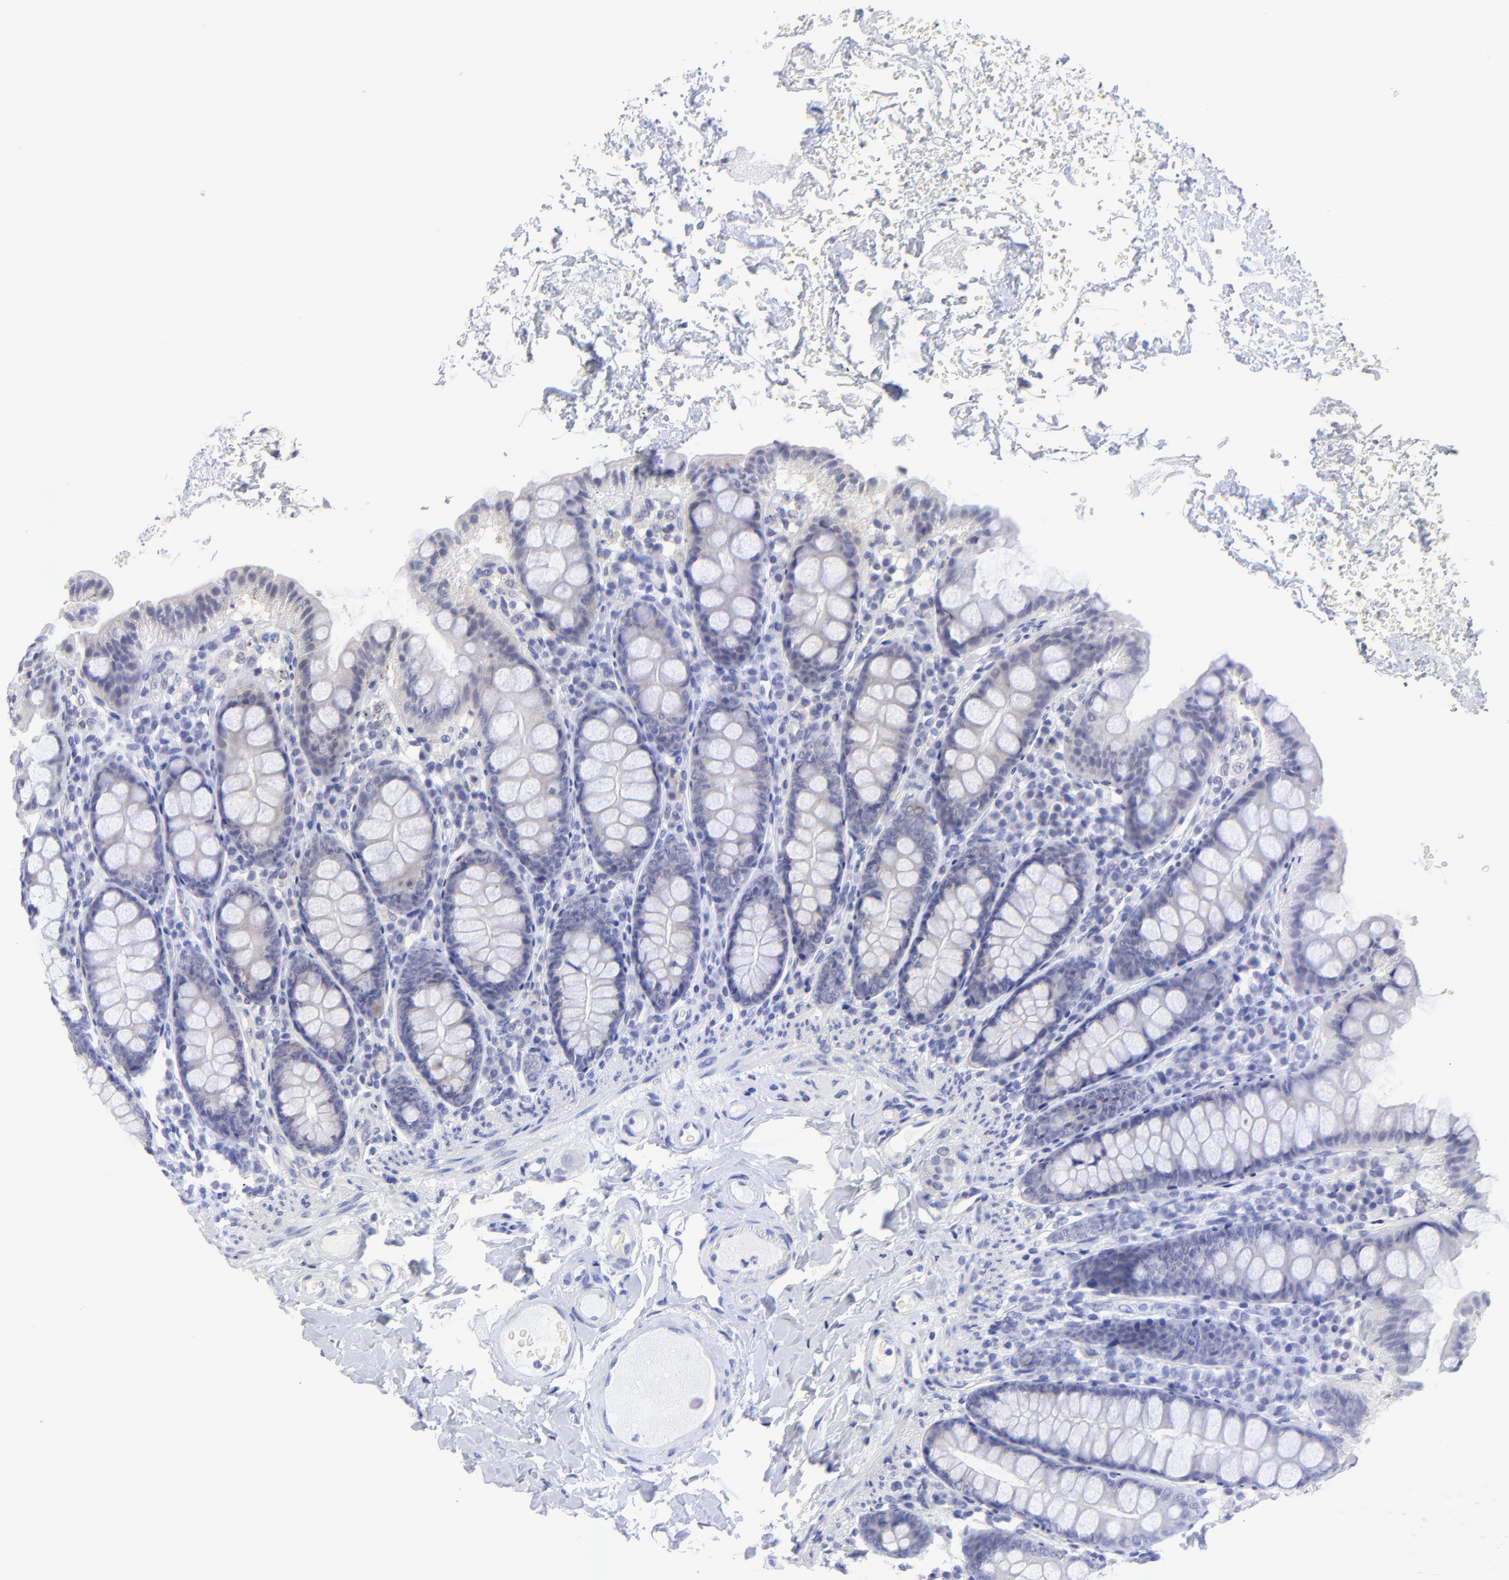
{"staining": {"intensity": "negative", "quantity": "none", "location": "none"}, "tissue": "colon", "cell_type": "Endothelial cells", "image_type": "normal", "snomed": [{"axis": "morphology", "description": "Normal tissue, NOS"}, {"axis": "topography", "description": "Colon"}], "caption": "Endothelial cells show no significant protein expression in unremarkable colon.", "gene": "ZNF747", "patient": {"sex": "female", "age": 61}}